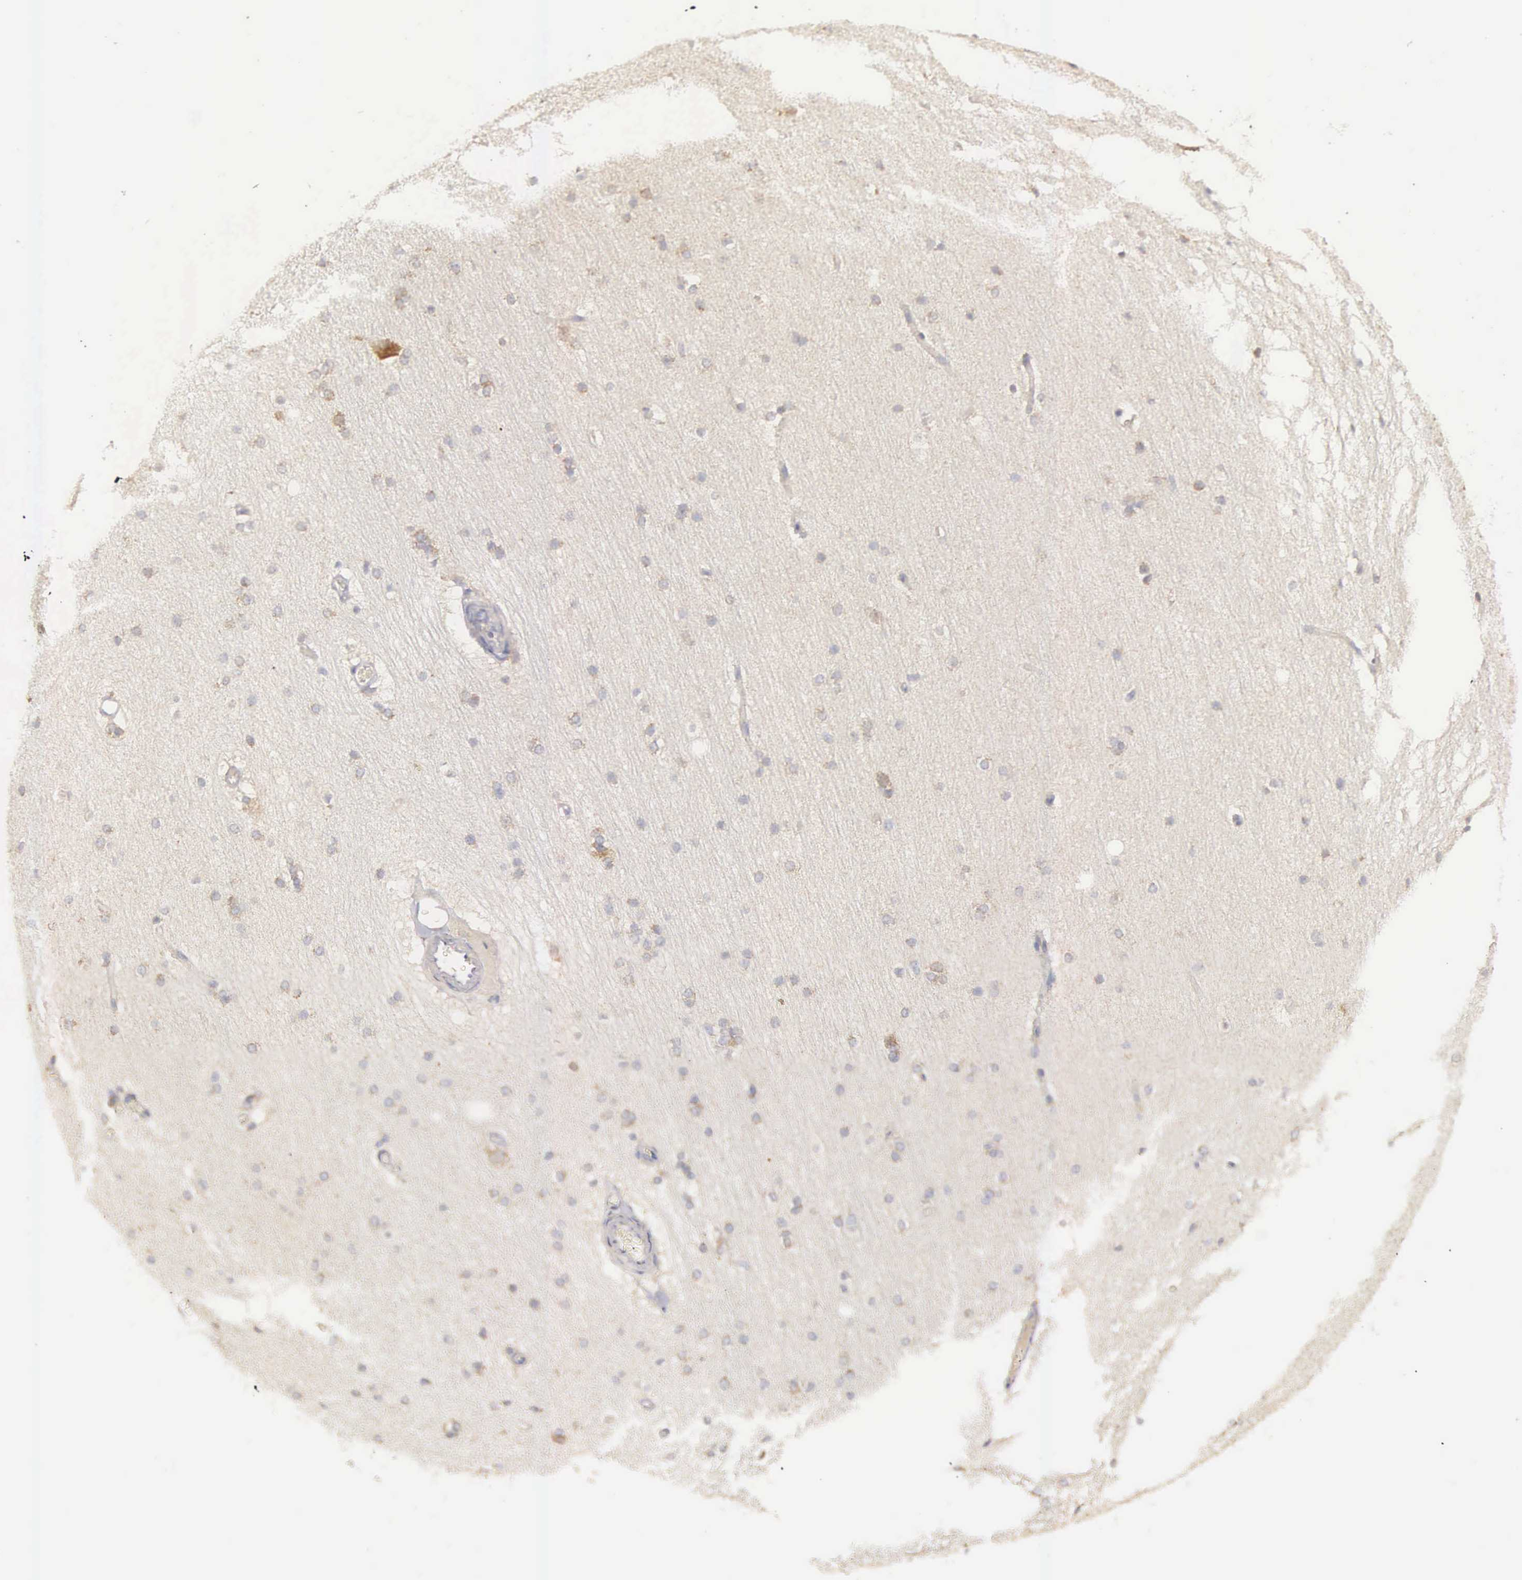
{"staining": {"intensity": "negative", "quantity": "none", "location": "none"}, "tissue": "cerebral cortex", "cell_type": "Endothelial cells", "image_type": "normal", "snomed": [{"axis": "morphology", "description": "Normal tissue, NOS"}, {"axis": "topography", "description": "Cerebral cortex"}, {"axis": "topography", "description": "Hippocampus"}], "caption": "DAB (3,3'-diaminobenzidine) immunohistochemical staining of normal cerebral cortex shows no significant positivity in endothelial cells.", "gene": "TXLNG", "patient": {"sex": "female", "age": 19}}